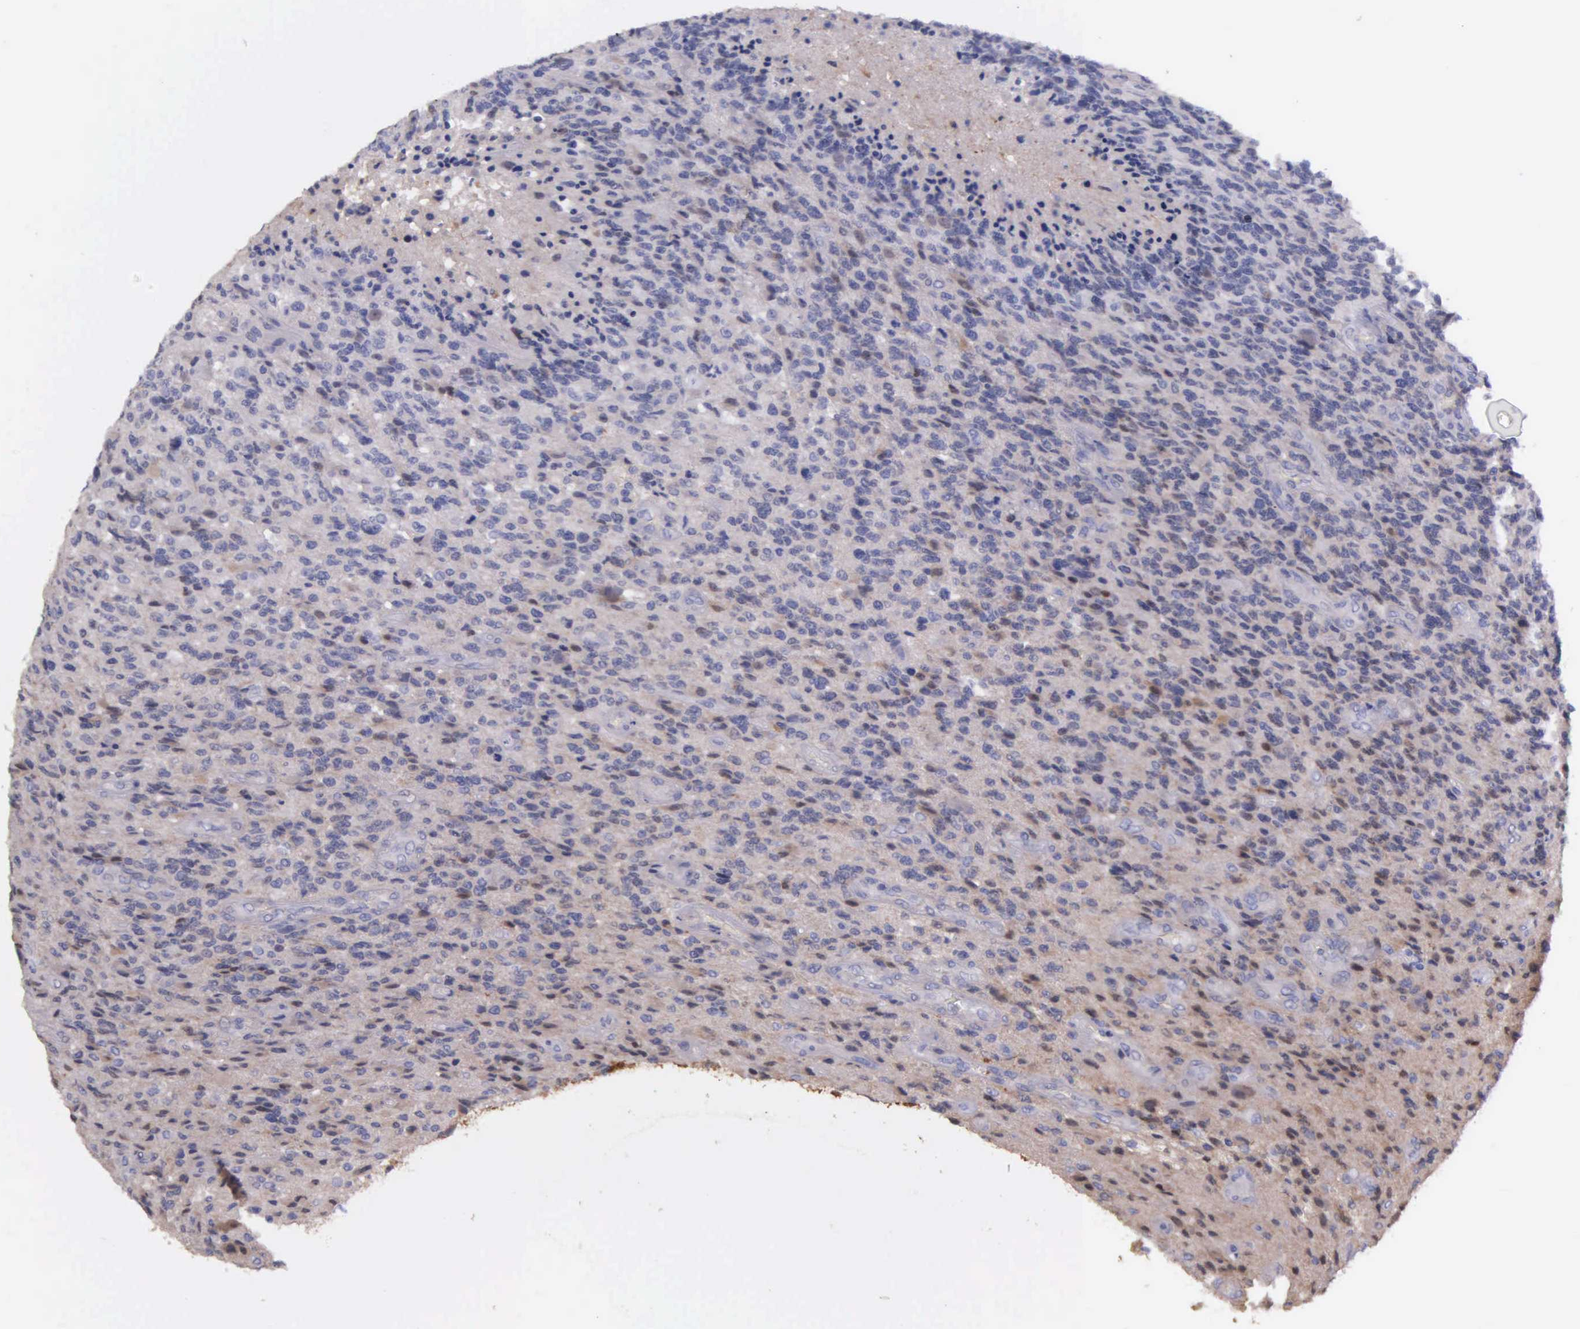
{"staining": {"intensity": "negative", "quantity": "none", "location": "none"}, "tissue": "glioma", "cell_type": "Tumor cells", "image_type": "cancer", "snomed": [{"axis": "morphology", "description": "Glioma, malignant, High grade"}, {"axis": "topography", "description": "Brain"}], "caption": "Glioma was stained to show a protein in brown. There is no significant expression in tumor cells. (DAB immunohistochemistry with hematoxylin counter stain).", "gene": "GSTT2", "patient": {"sex": "male", "age": 36}}